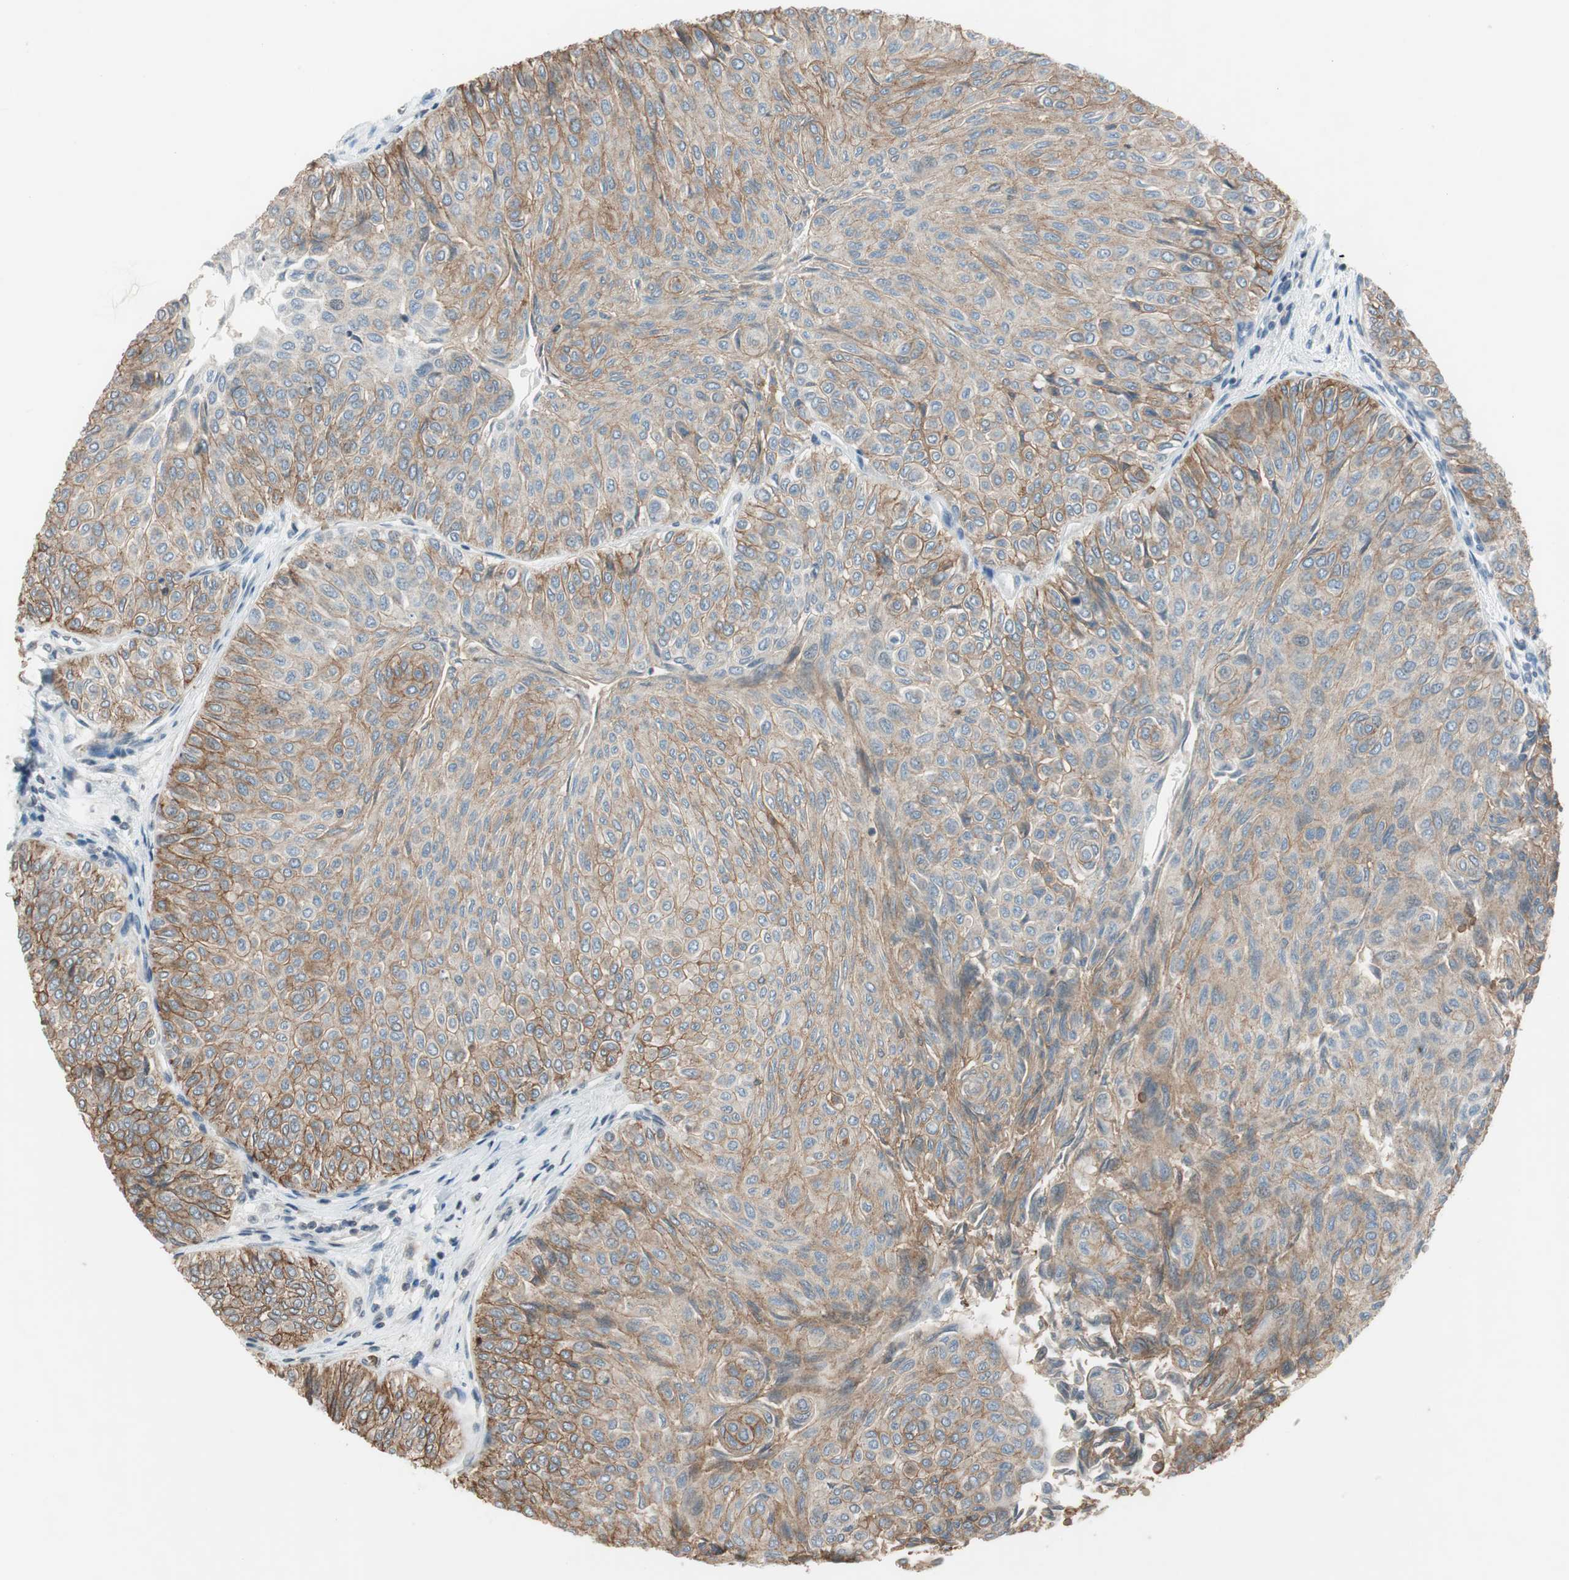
{"staining": {"intensity": "strong", "quantity": ">75%", "location": "cytoplasmic/membranous"}, "tissue": "urothelial cancer", "cell_type": "Tumor cells", "image_type": "cancer", "snomed": [{"axis": "morphology", "description": "Urothelial carcinoma, Low grade"}, {"axis": "topography", "description": "Urinary bladder"}], "caption": "The image displays immunohistochemical staining of low-grade urothelial carcinoma. There is strong cytoplasmic/membranous expression is seen in about >75% of tumor cells.", "gene": "GYPC", "patient": {"sex": "male", "age": 78}}